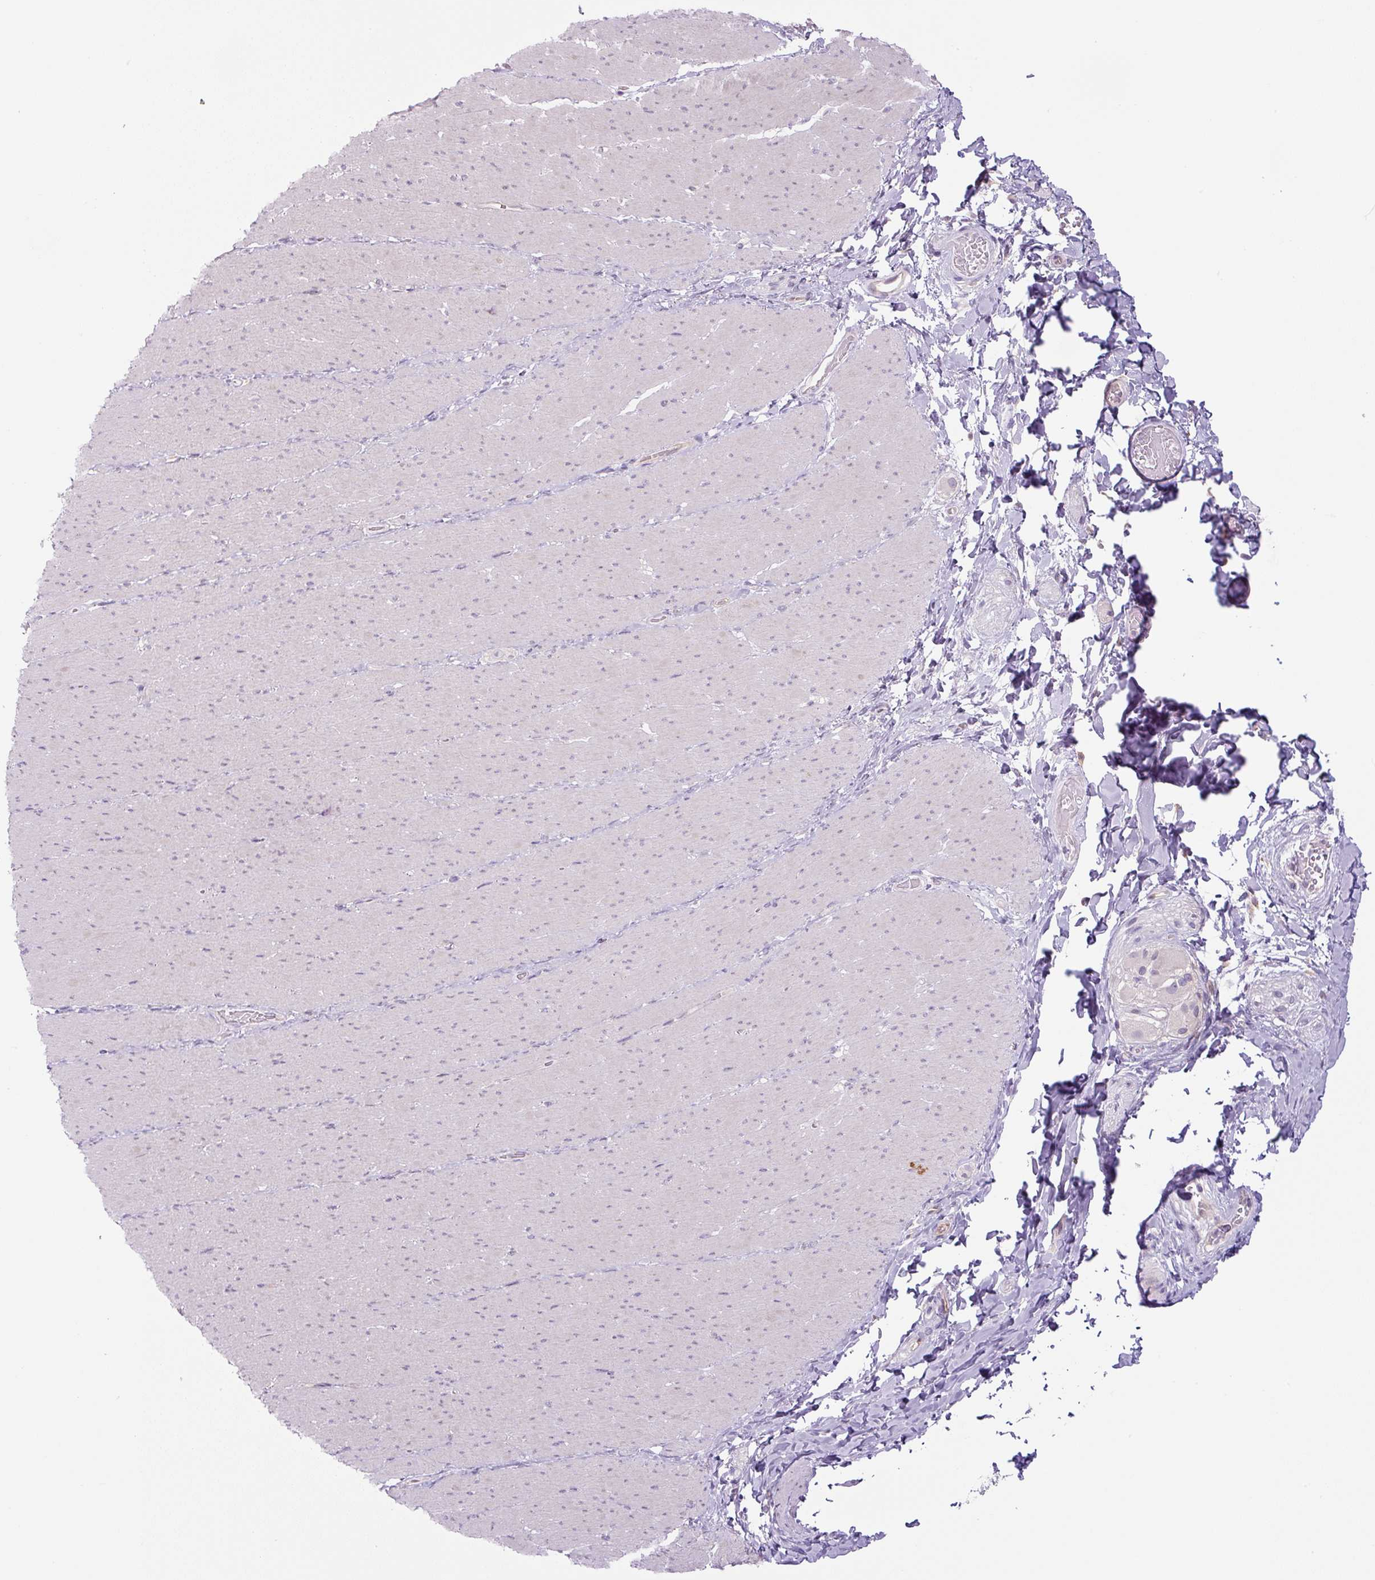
{"staining": {"intensity": "negative", "quantity": "none", "location": "none"}, "tissue": "smooth muscle", "cell_type": "Smooth muscle cells", "image_type": "normal", "snomed": [{"axis": "morphology", "description": "Normal tissue, NOS"}, {"axis": "topography", "description": "Smooth muscle"}, {"axis": "topography", "description": "Rectum"}], "caption": "Smooth muscle cells are negative for protein expression in benign human smooth muscle. Nuclei are stained in blue.", "gene": "SPSB2", "patient": {"sex": "male", "age": 53}}